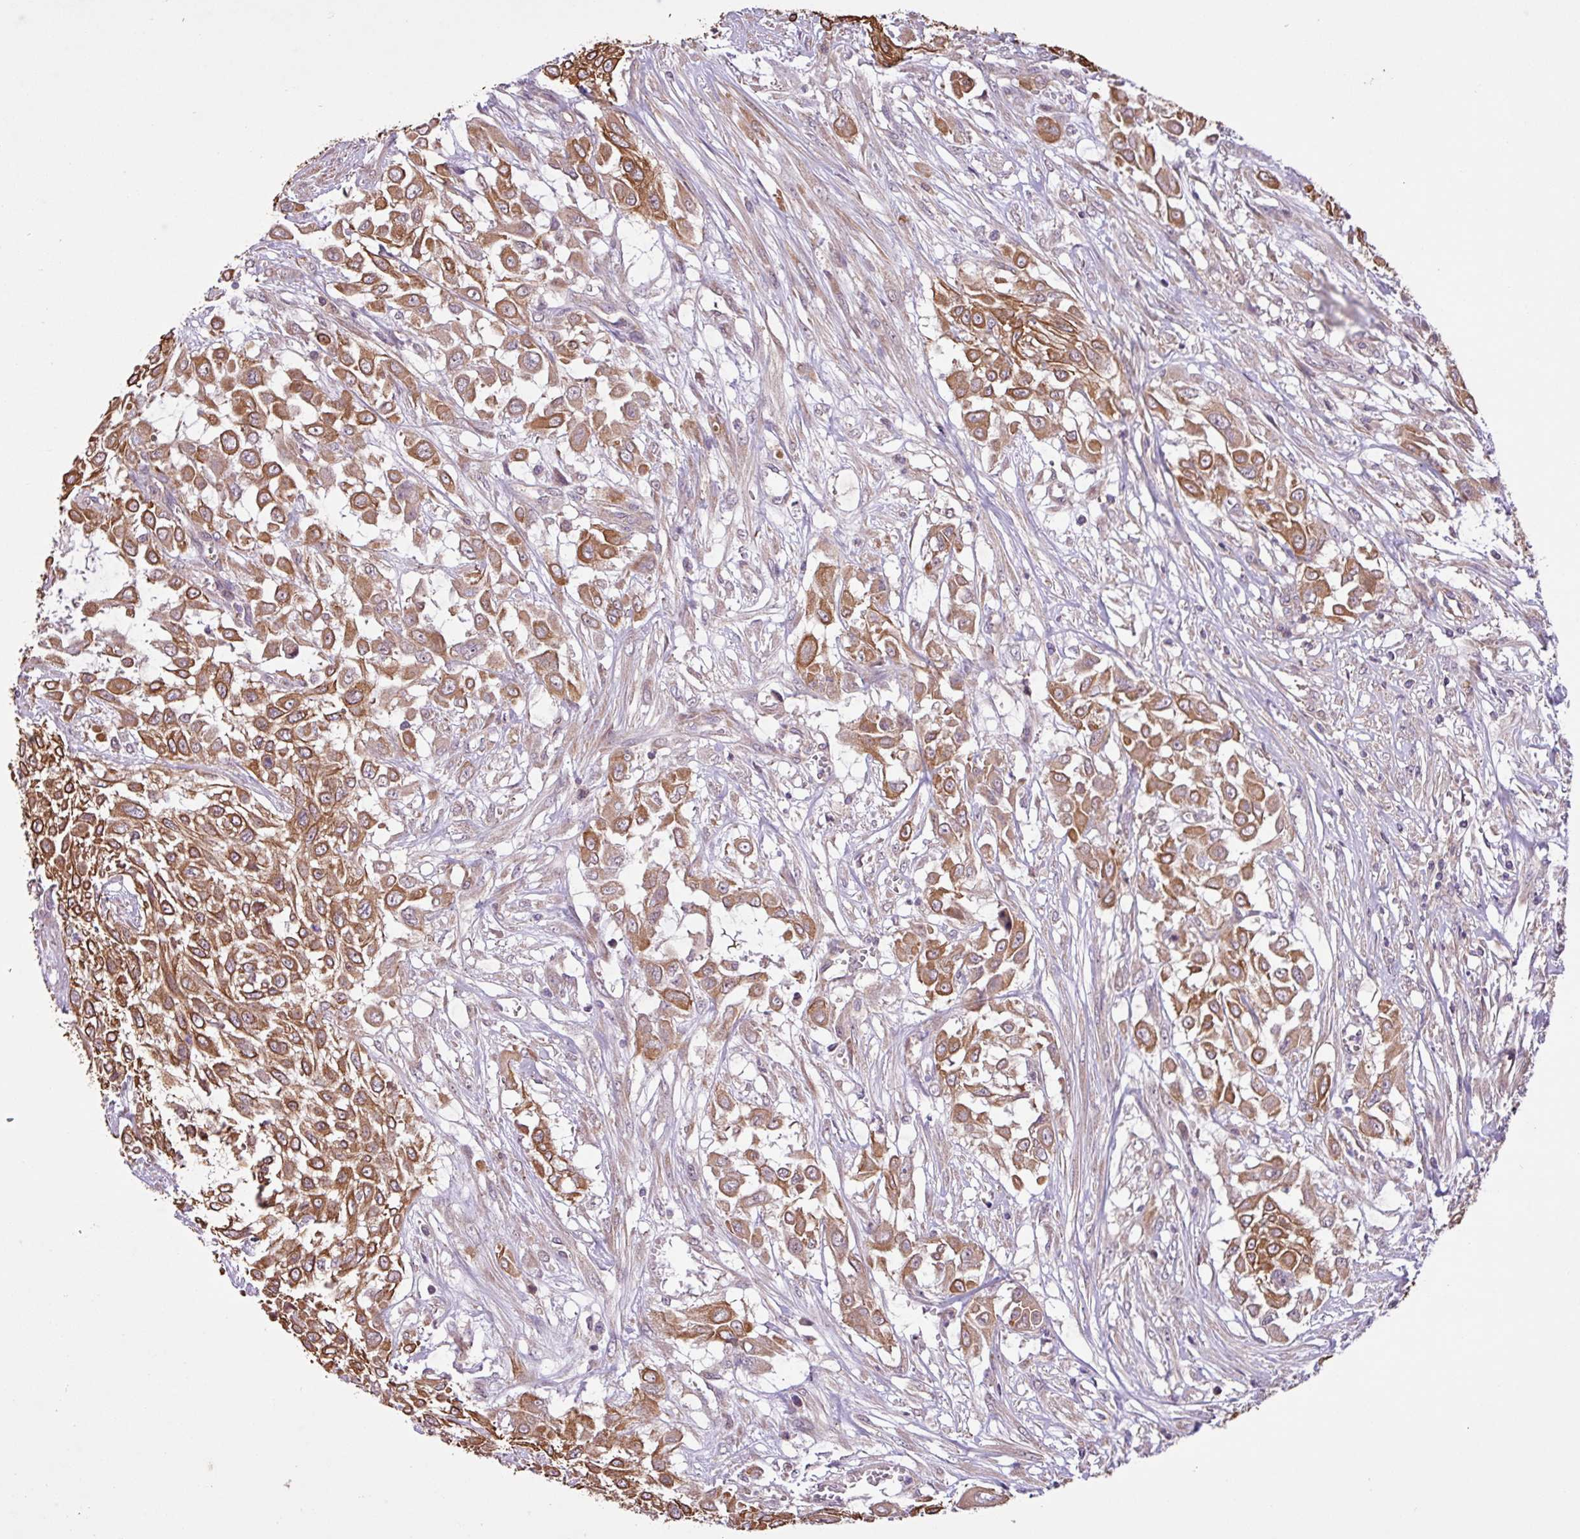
{"staining": {"intensity": "moderate", "quantity": ">75%", "location": "cytoplasmic/membranous"}, "tissue": "urothelial cancer", "cell_type": "Tumor cells", "image_type": "cancer", "snomed": [{"axis": "morphology", "description": "Urothelial carcinoma, High grade"}, {"axis": "topography", "description": "Urinary bladder"}], "caption": "Moderate cytoplasmic/membranous protein expression is appreciated in approximately >75% of tumor cells in urothelial carcinoma (high-grade). Nuclei are stained in blue.", "gene": "TIMM10B", "patient": {"sex": "male", "age": 57}}